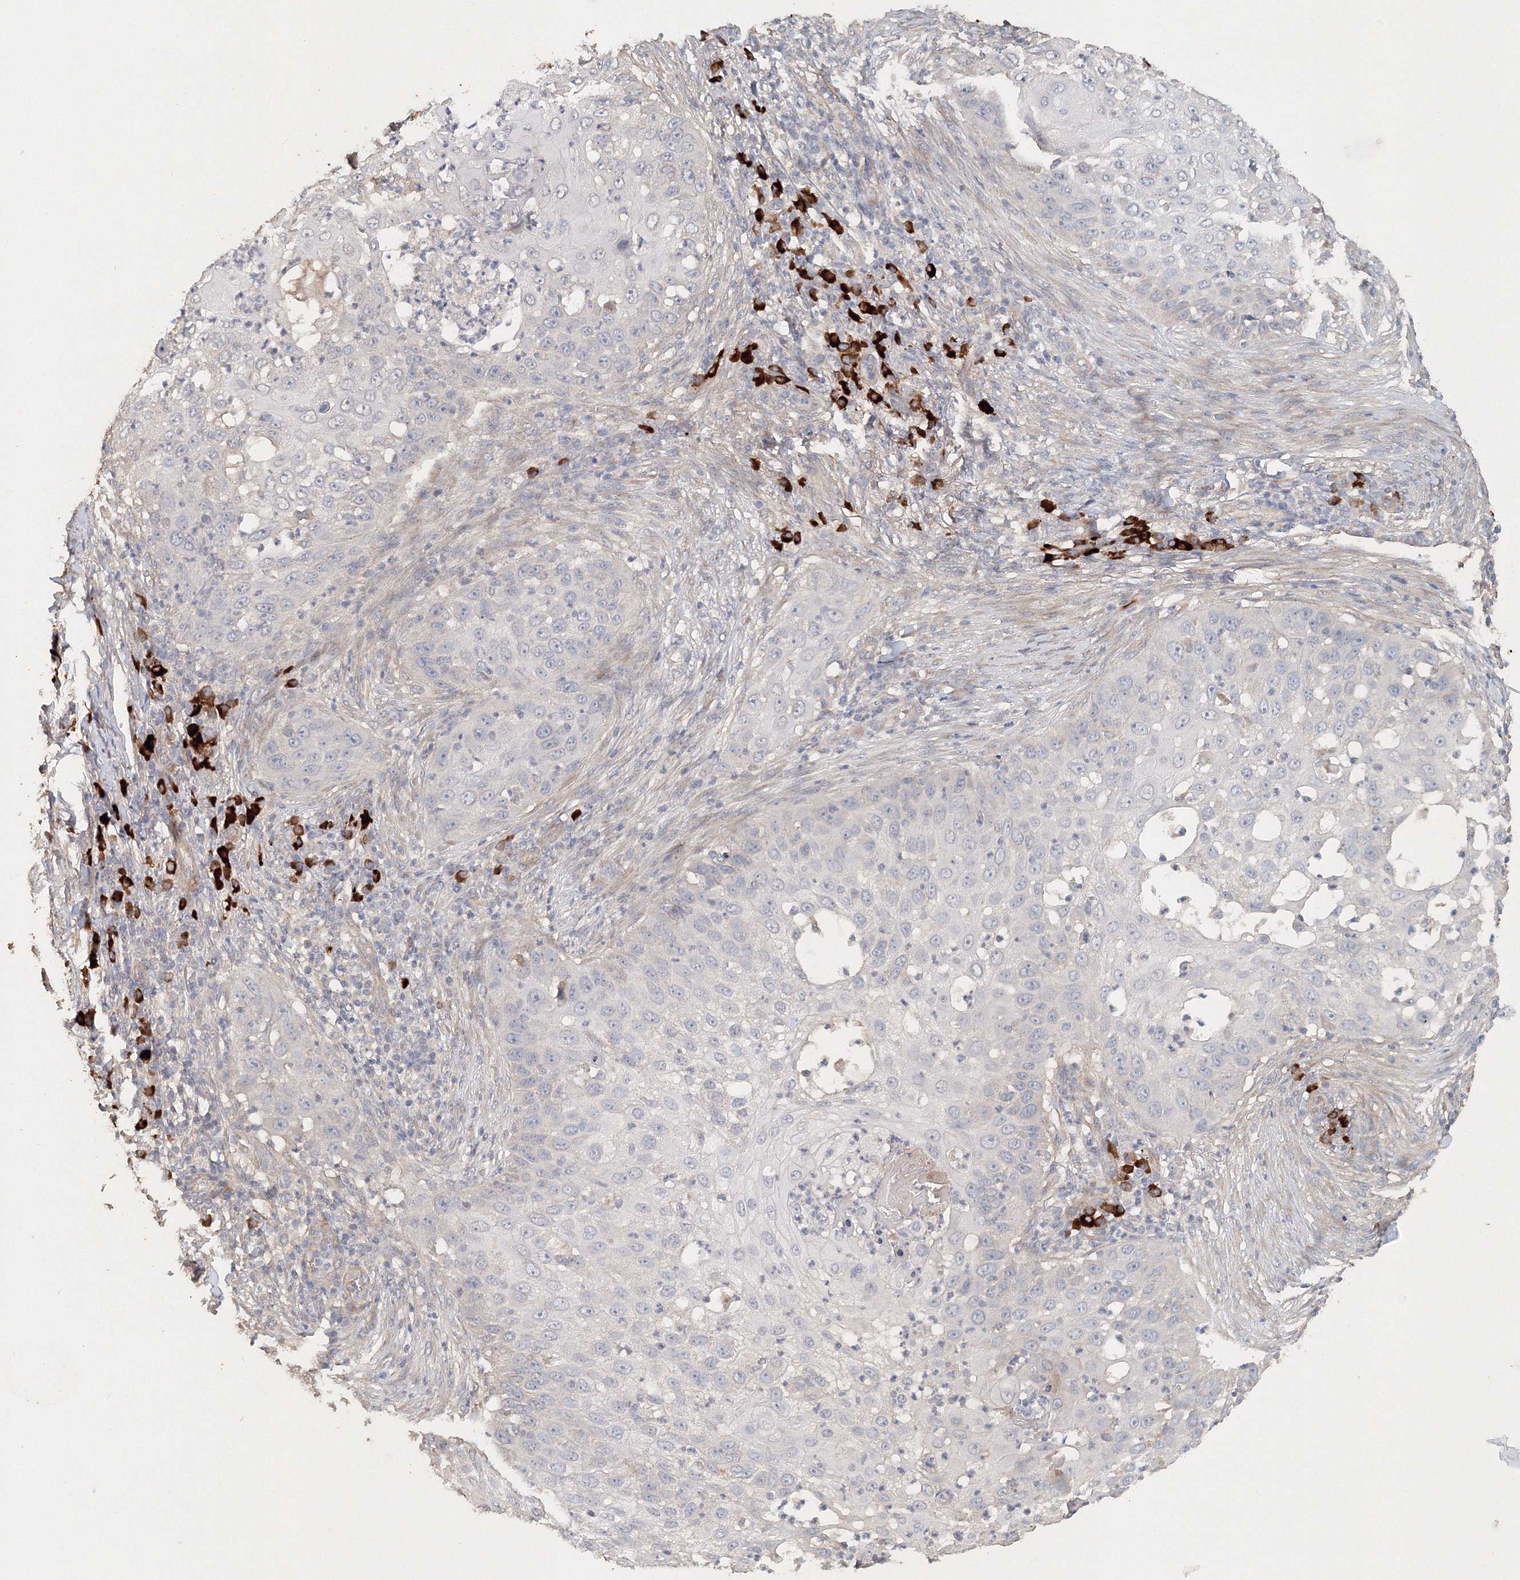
{"staining": {"intensity": "negative", "quantity": "none", "location": "none"}, "tissue": "skin cancer", "cell_type": "Tumor cells", "image_type": "cancer", "snomed": [{"axis": "morphology", "description": "Squamous cell carcinoma, NOS"}, {"axis": "topography", "description": "Skin"}], "caption": "Tumor cells show no significant staining in skin cancer.", "gene": "NALF2", "patient": {"sex": "female", "age": 44}}